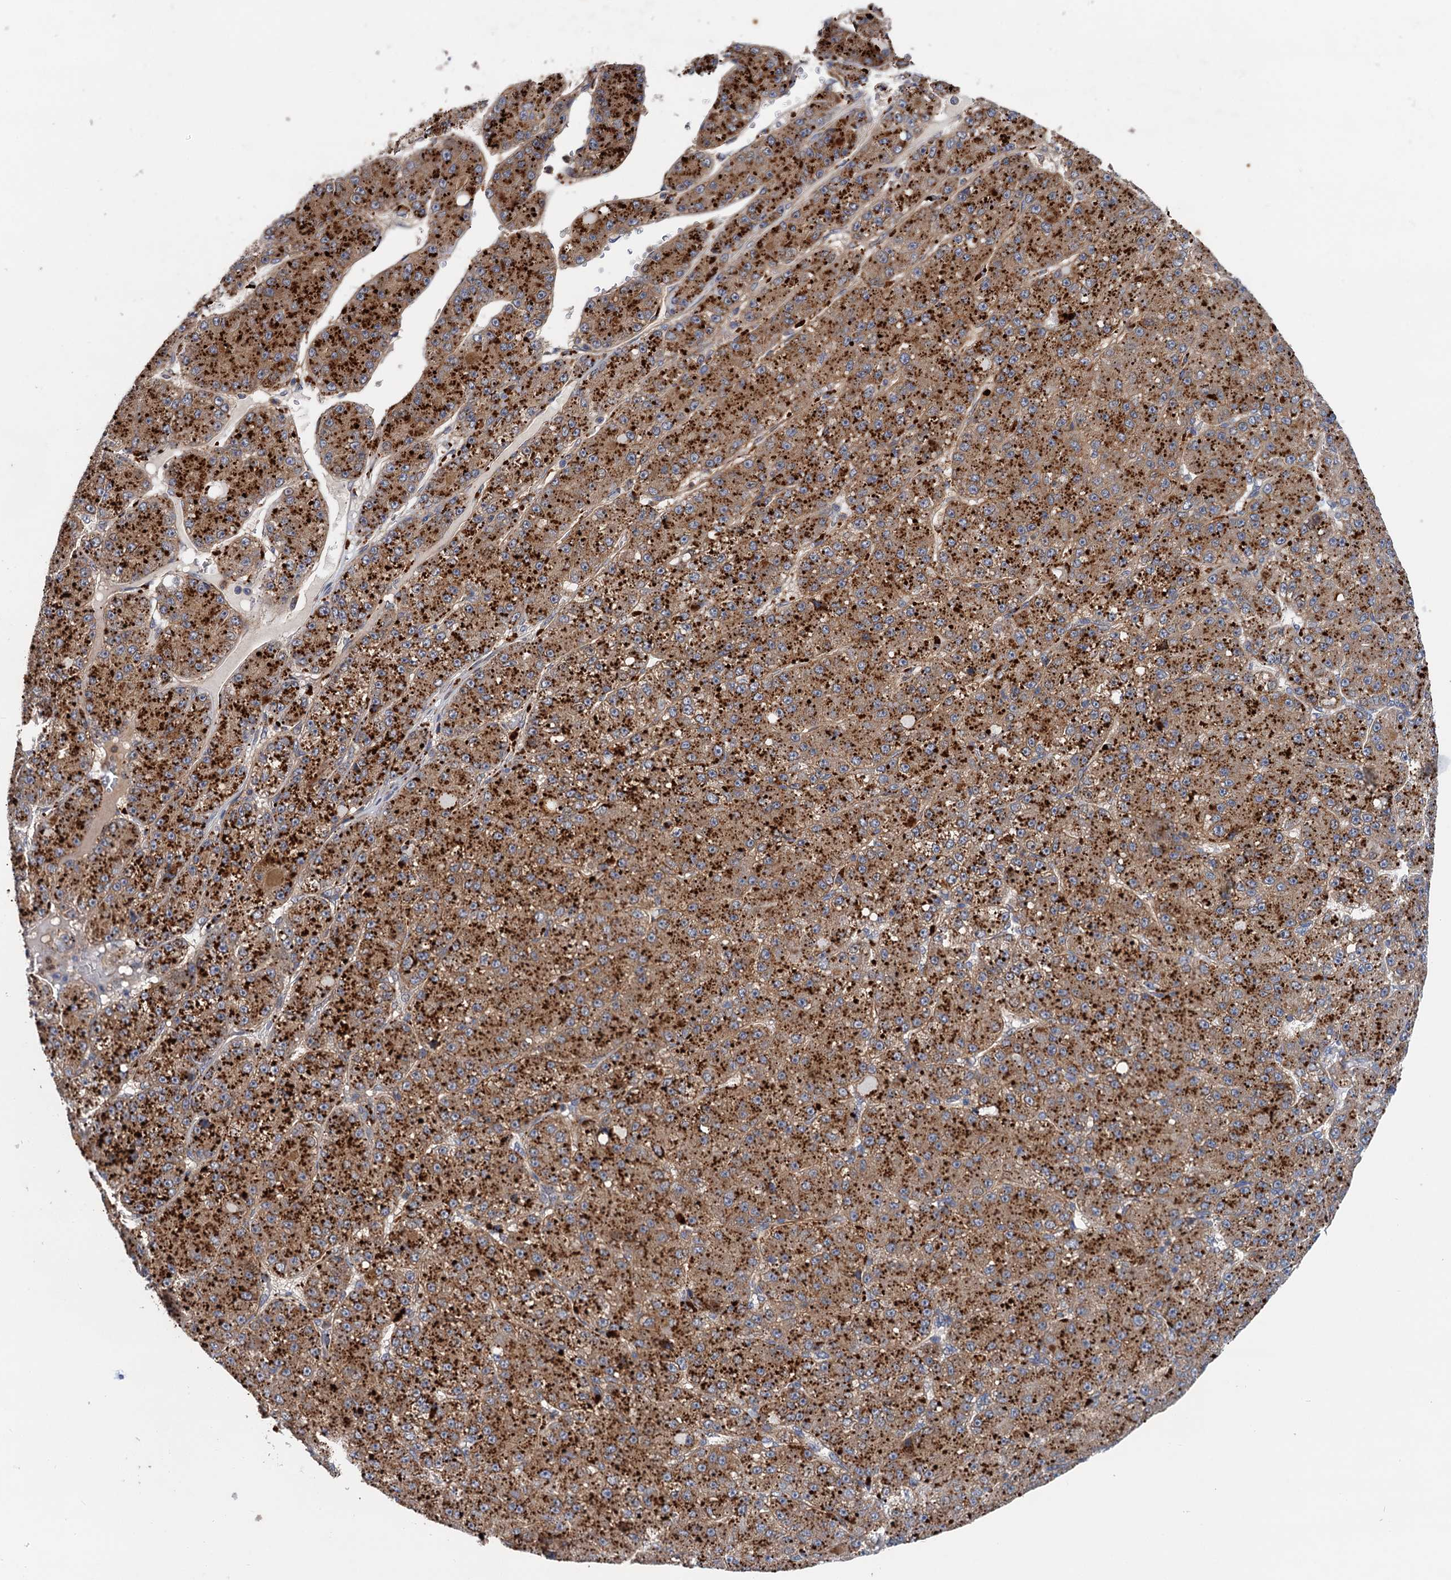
{"staining": {"intensity": "strong", "quantity": ">75%", "location": "cytoplasmic/membranous"}, "tissue": "liver cancer", "cell_type": "Tumor cells", "image_type": "cancer", "snomed": [{"axis": "morphology", "description": "Carcinoma, Hepatocellular, NOS"}, {"axis": "topography", "description": "Liver"}], "caption": "A micrograph of liver cancer stained for a protein exhibits strong cytoplasmic/membranous brown staining in tumor cells.", "gene": "NLRP10", "patient": {"sex": "male", "age": 67}}